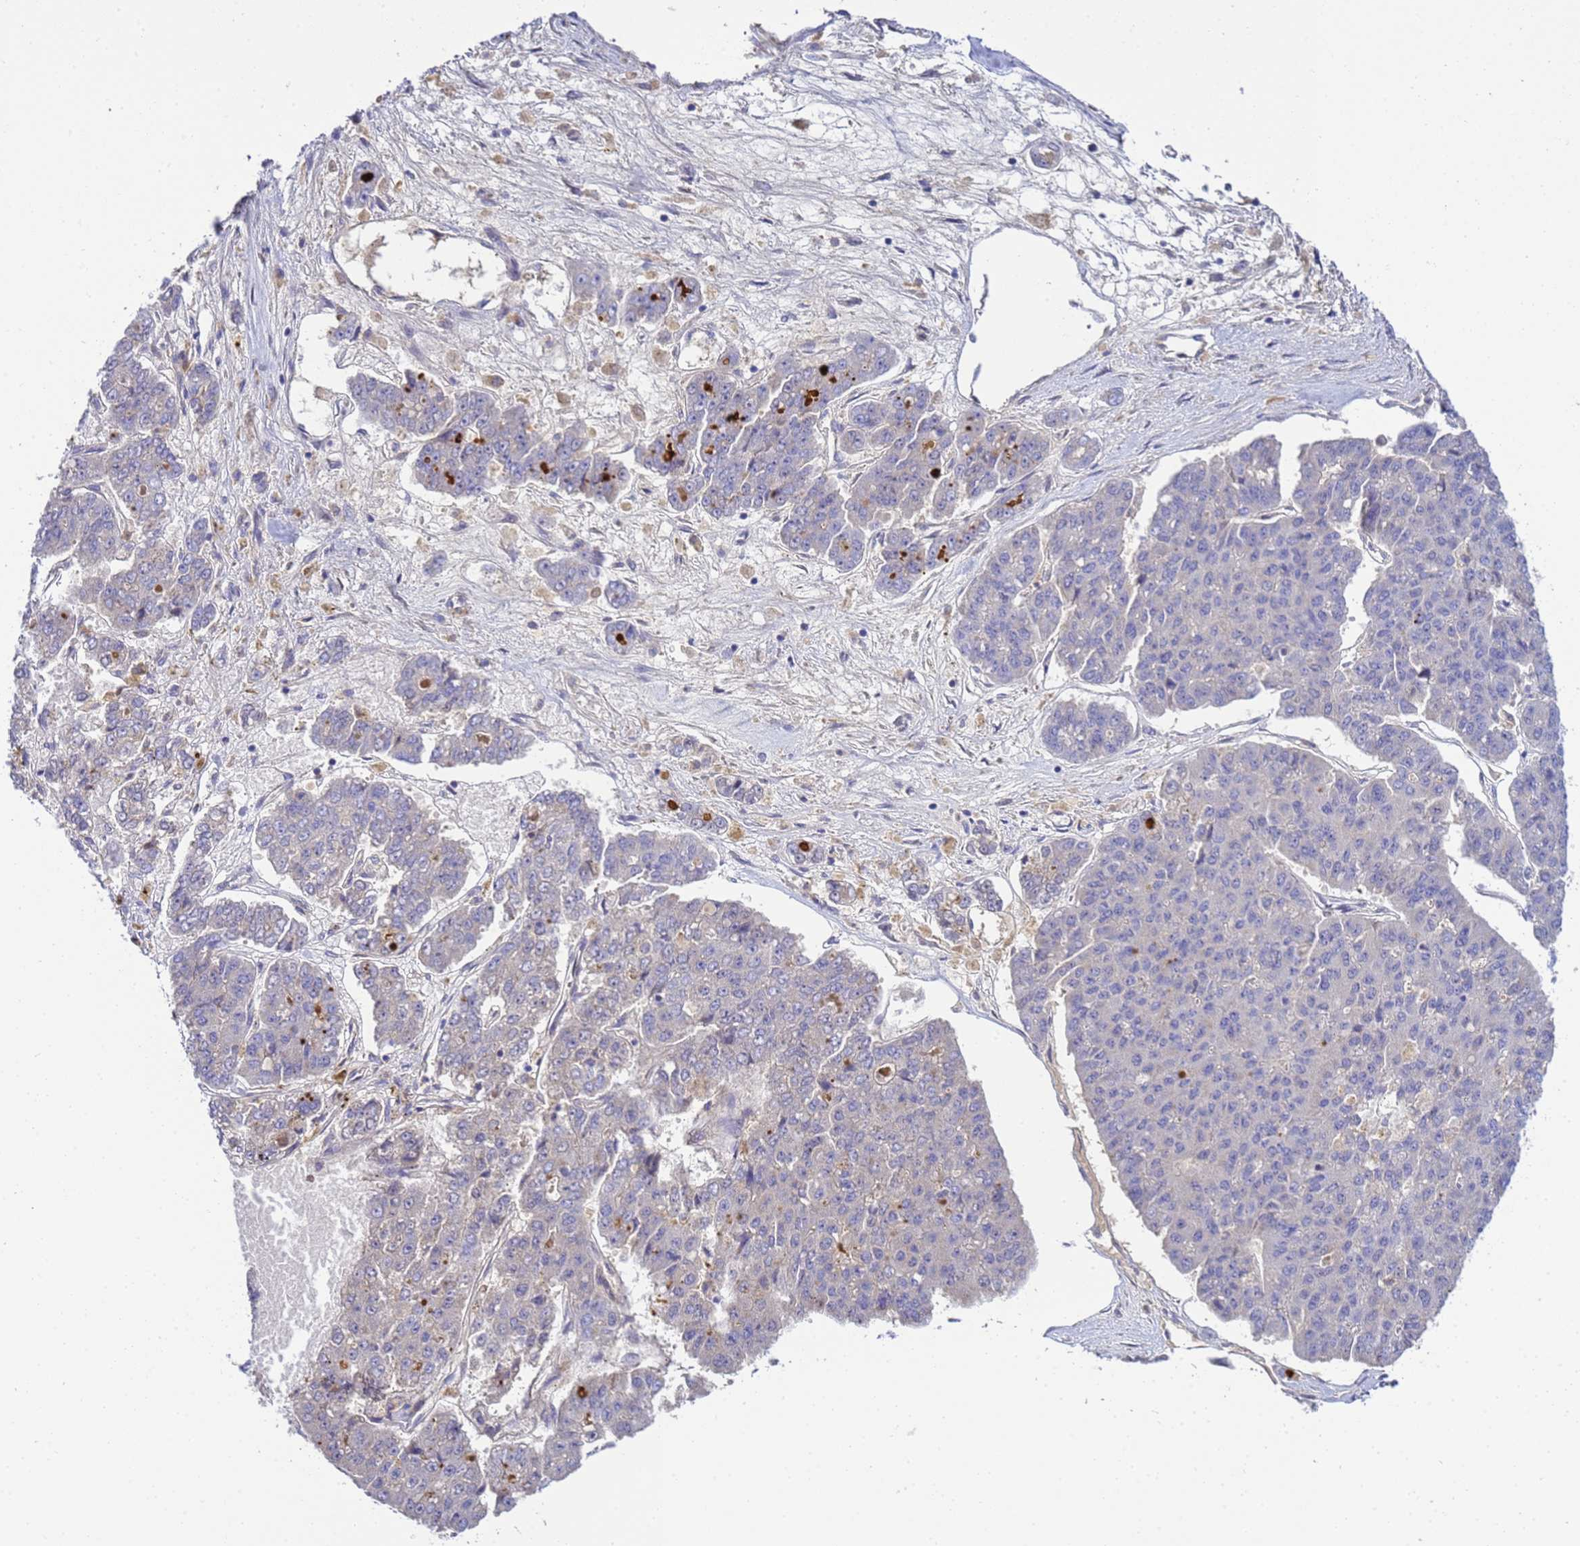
{"staining": {"intensity": "negative", "quantity": "none", "location": "none"}, "tissue": "pancreatic cancer", "cell_type": "Tumor cells", "image_type": "cancer", "snomed": [{"axis": "morphology", "description": "Adenocarcinoma, NOS"}, {"axis": "topography", "description": "Pancreas"}], "caption": "This is a photomicrograph of immunohistochemistry (IHC) staining of pancreatic adenocarcinoma, which shows no staining in tumor cells. Brightfield microscopy of immunohistochemistry stained with DAB (3,3'-diaminobenzidine) (brown) and hematoxylin (blue), captured at high magnification.", "gene": "TBCD", "patient": {"sex": "male", "age": 50}}